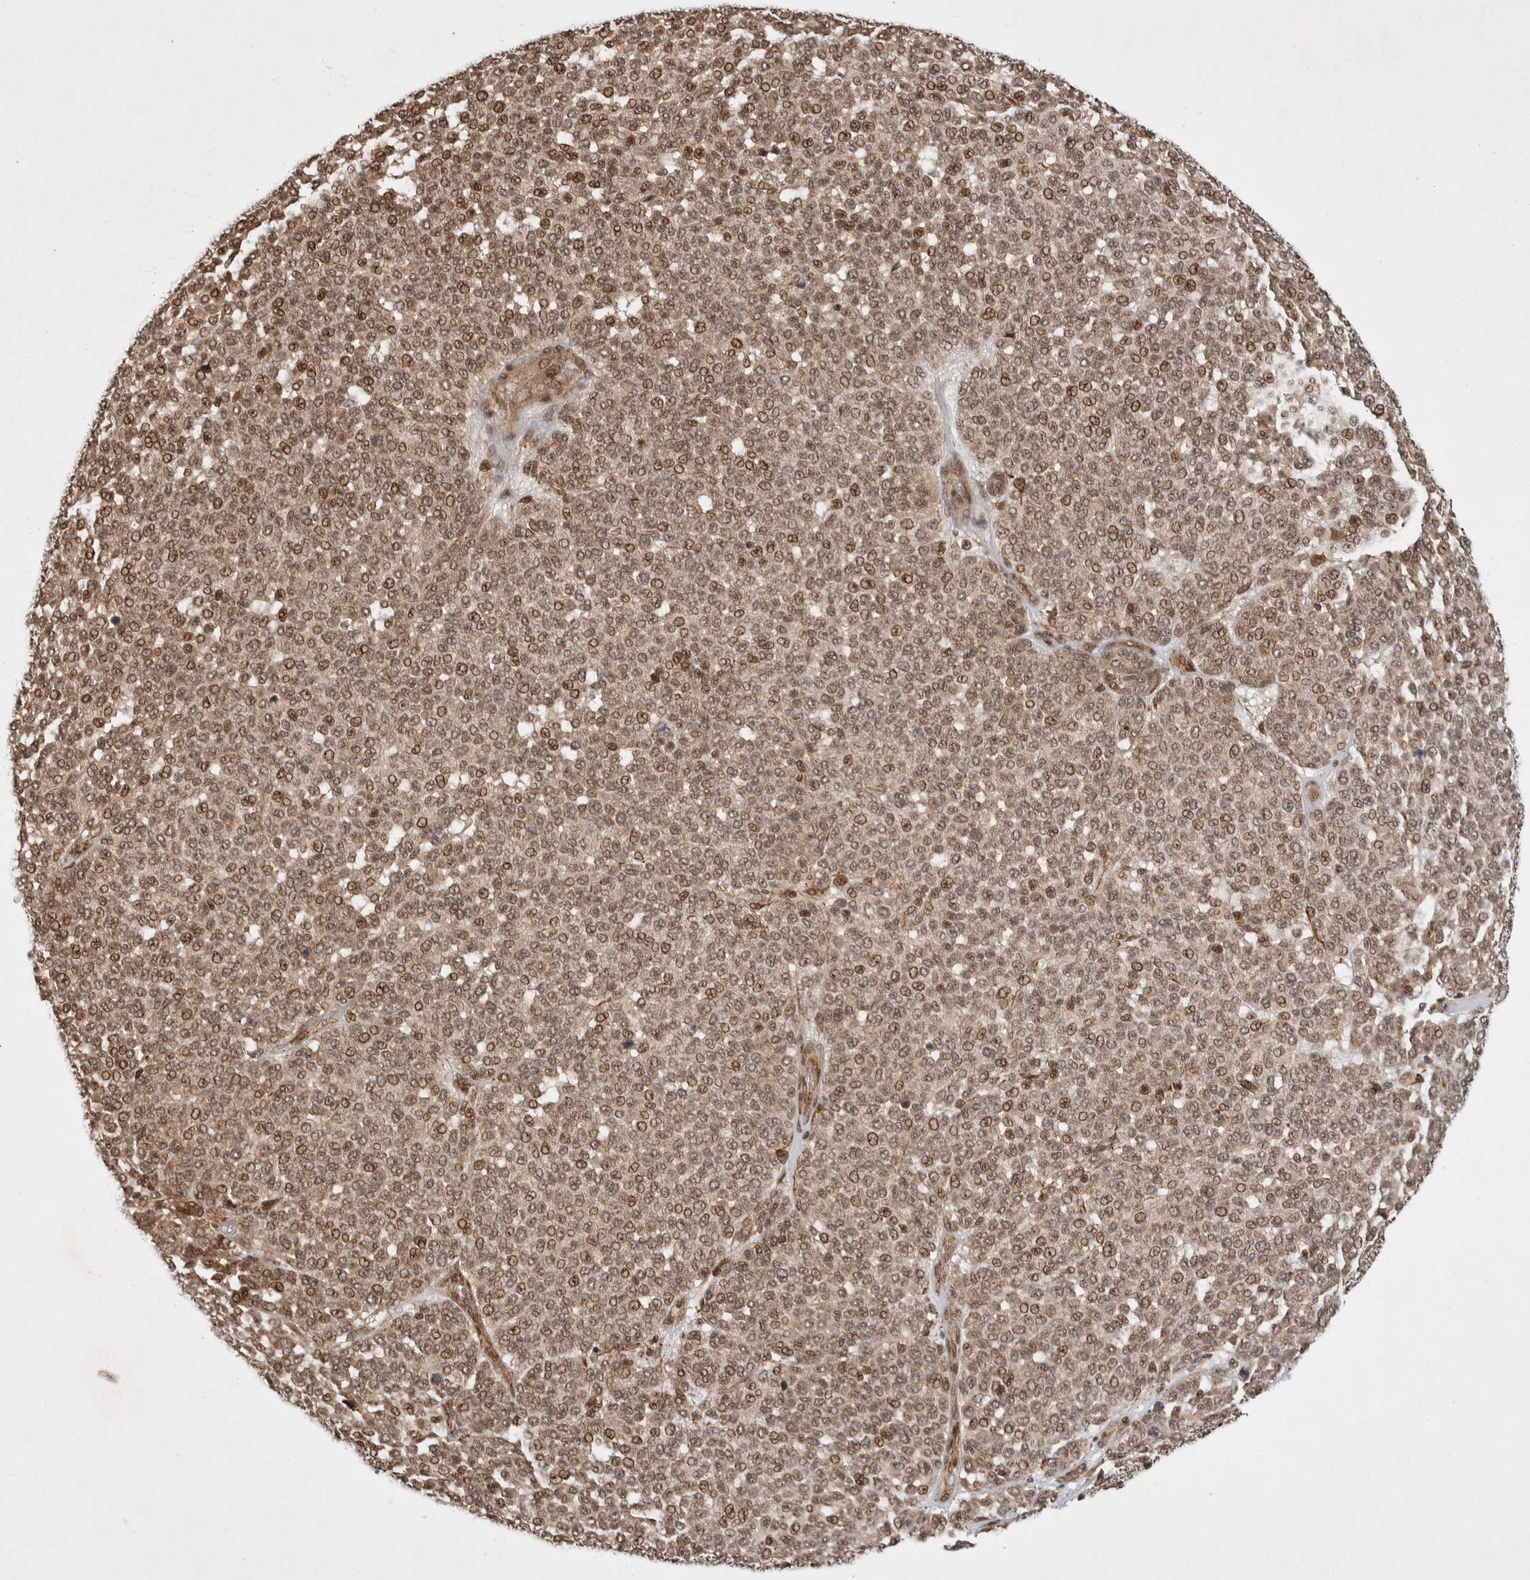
{"staining": {"intensity": "moderate", "quantity": ">75%", "location": "cytoplasmic/membranous,nuclear"}, "tissue": "melanoma", "cell_type": "Tumor cells", "image_type": "cancer", "snomed": [{"axis": "morphology", "description": "Malignant melanoma, NOS"}, {"axis": "topography", "description": "Skin"}], "caption": "Immunohistochemical staining of melanoma shows medium levels of moderate cytoplasmic/membranous and nuclear protein staining in approximately >75% of tumor cells.", "gene": "TOR1B", "patient": {"sex": "male", "age": 59}}